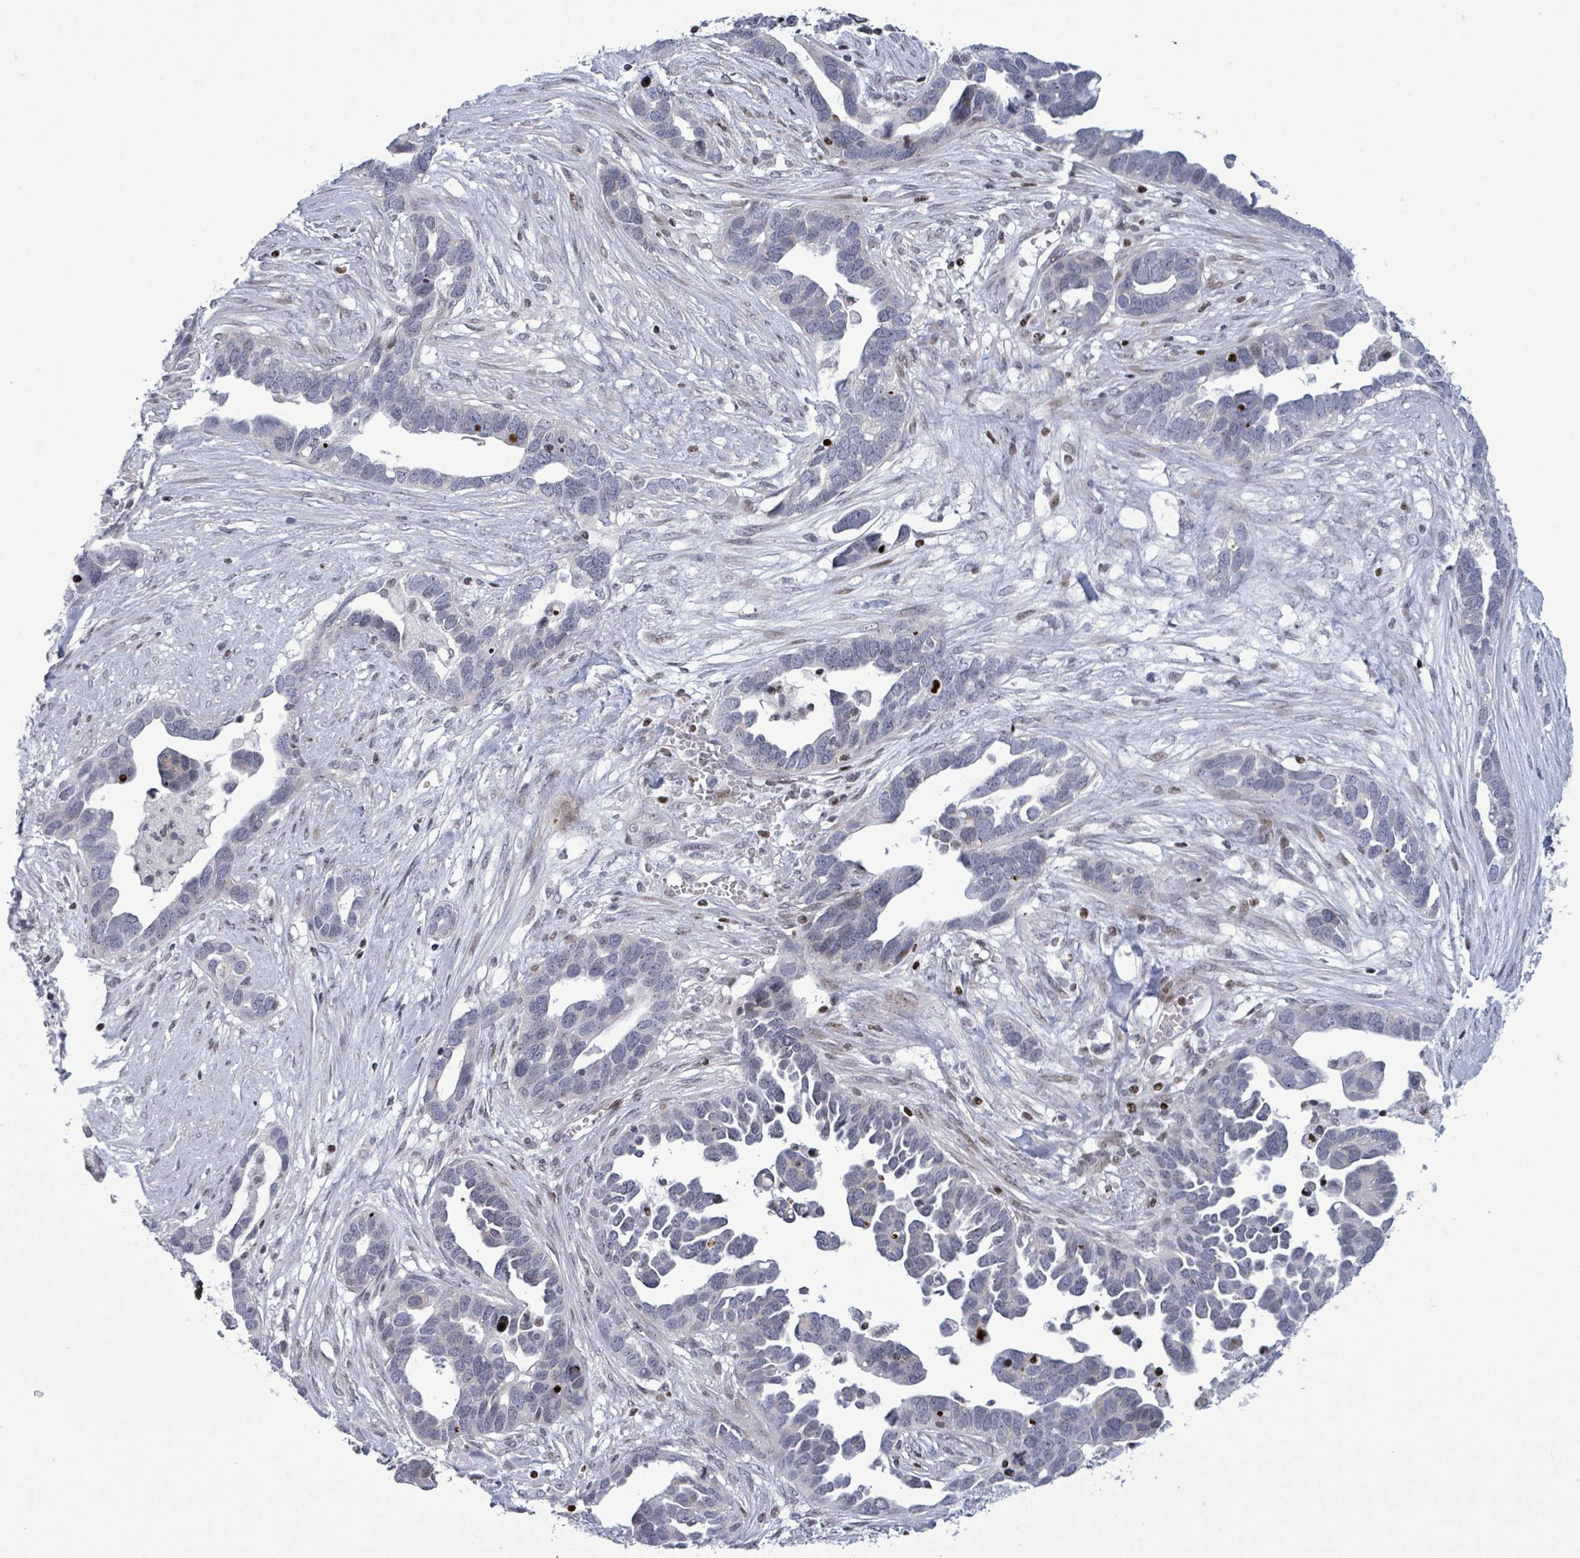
{"staining": {"intensity": "negative", "quantity": "none", "location": "none"}, "tissue": "ovarian cancer", "cell_type": "Tumor cells", "image_type": "cancer", "snomed": [{"axis": "morphology", "description": "Cystadenocarcinoma, serous, NOS"}, {"axis": "topography", "description": "Ovary"}], "caption": "Photomicrograph shows no significant protein staining in tumor cells of ovarian serous cystadenocarcinoma. (Stains: DAB immunohistochemistry (IHC) with hematoxylin counter stain, Microscopy: brightfield microscopy at high magnification).", "gene": "FNDC4", "patient": {"sex": "female", "age": 54}}